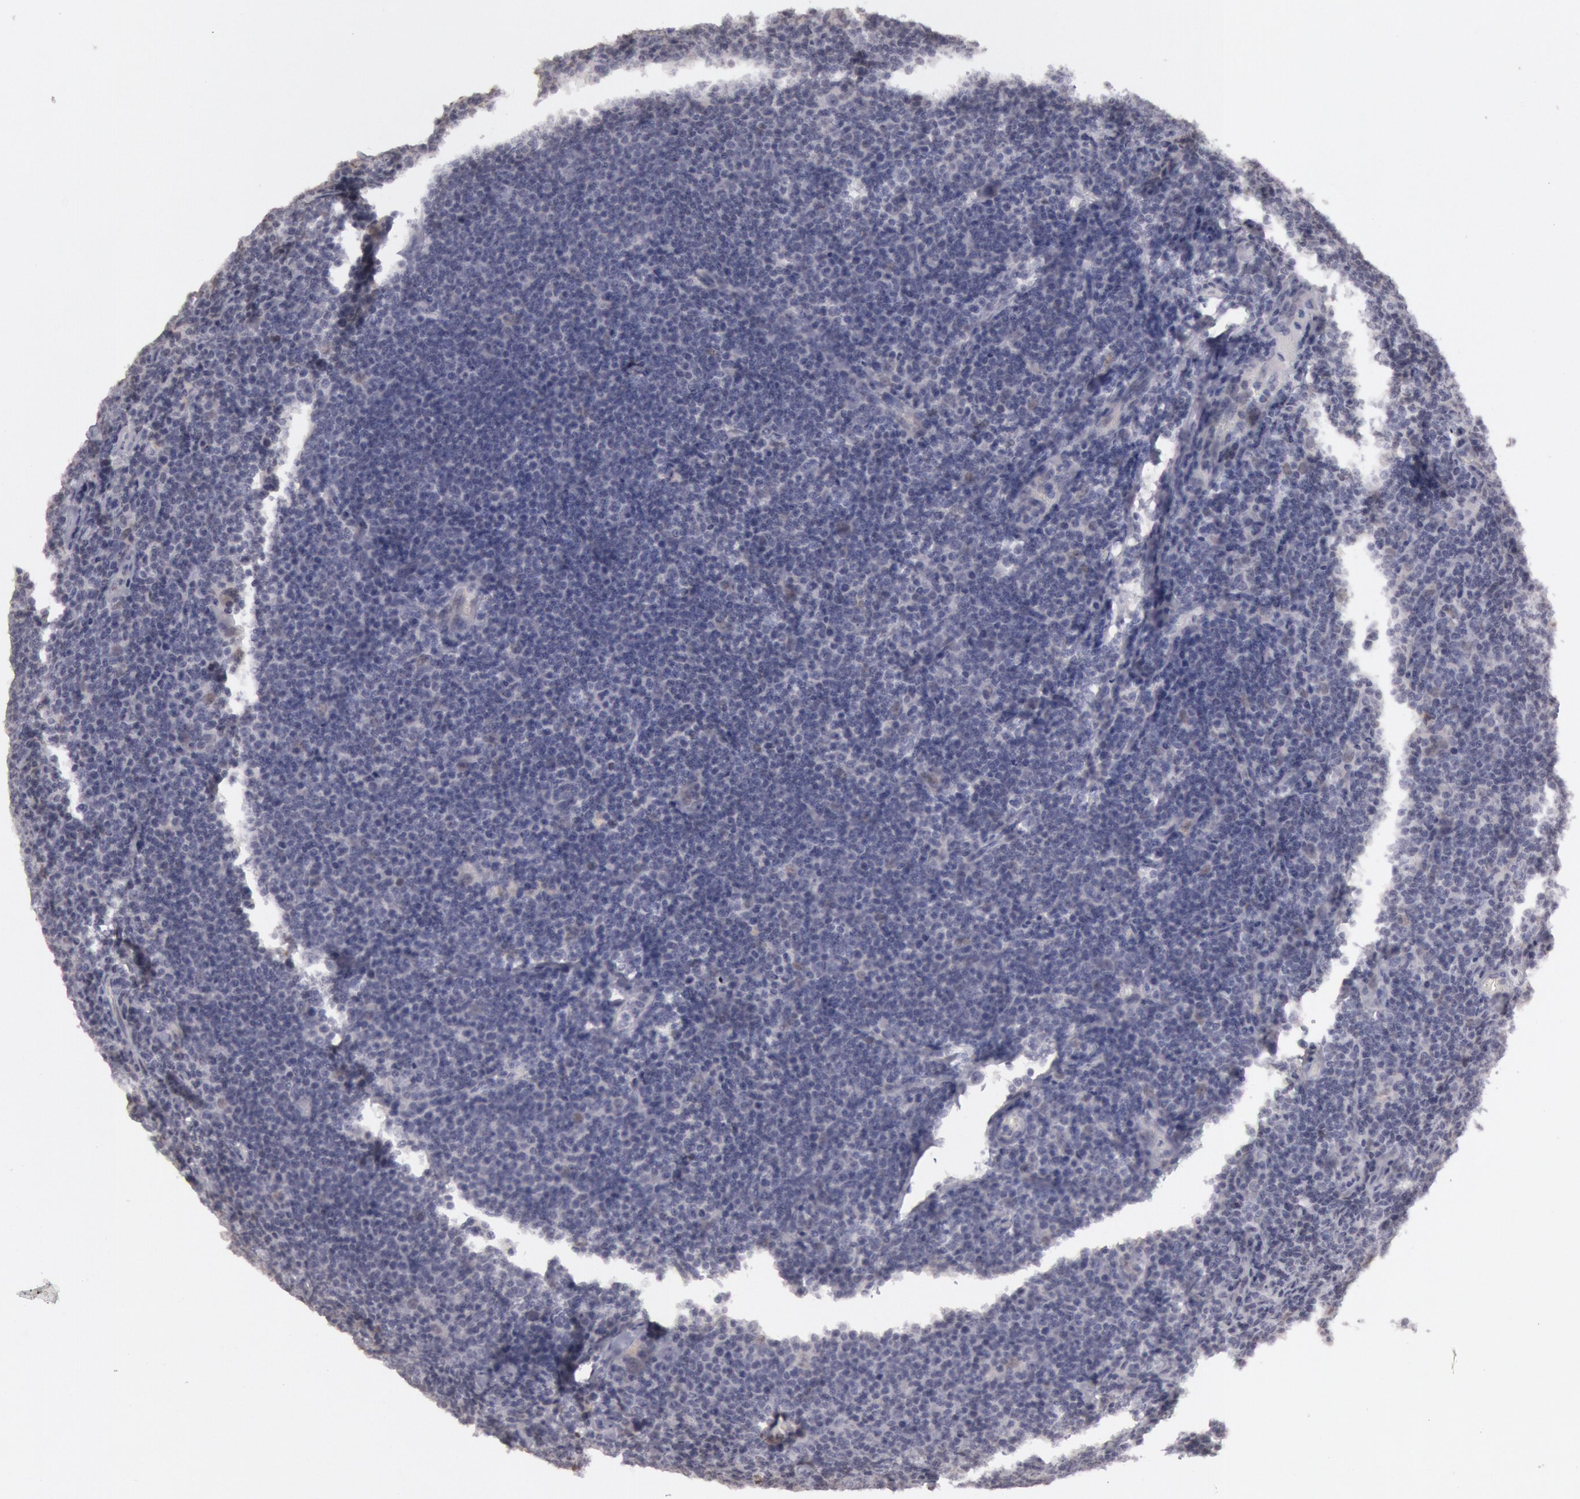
{"staining": {"intensity": "negative", "quantity": "none", "location": "none"}, "tissue": "lymphoma", "cell_type": "Tumor cells", "image_type": "cancer", "snomed": [{"axis": "morphology", "description": "Malignant lymphoma, non-Hodgkin's type, Low grade"}, {"axis": "topography", "description": "Lymph node"}], "caption": "This is an immunohistochemistry micrograph of lymphoma. There is no positivity in tumor cells.", "gene": "RIMBP3C", "patient": {"sex": "male", "age": 74}}